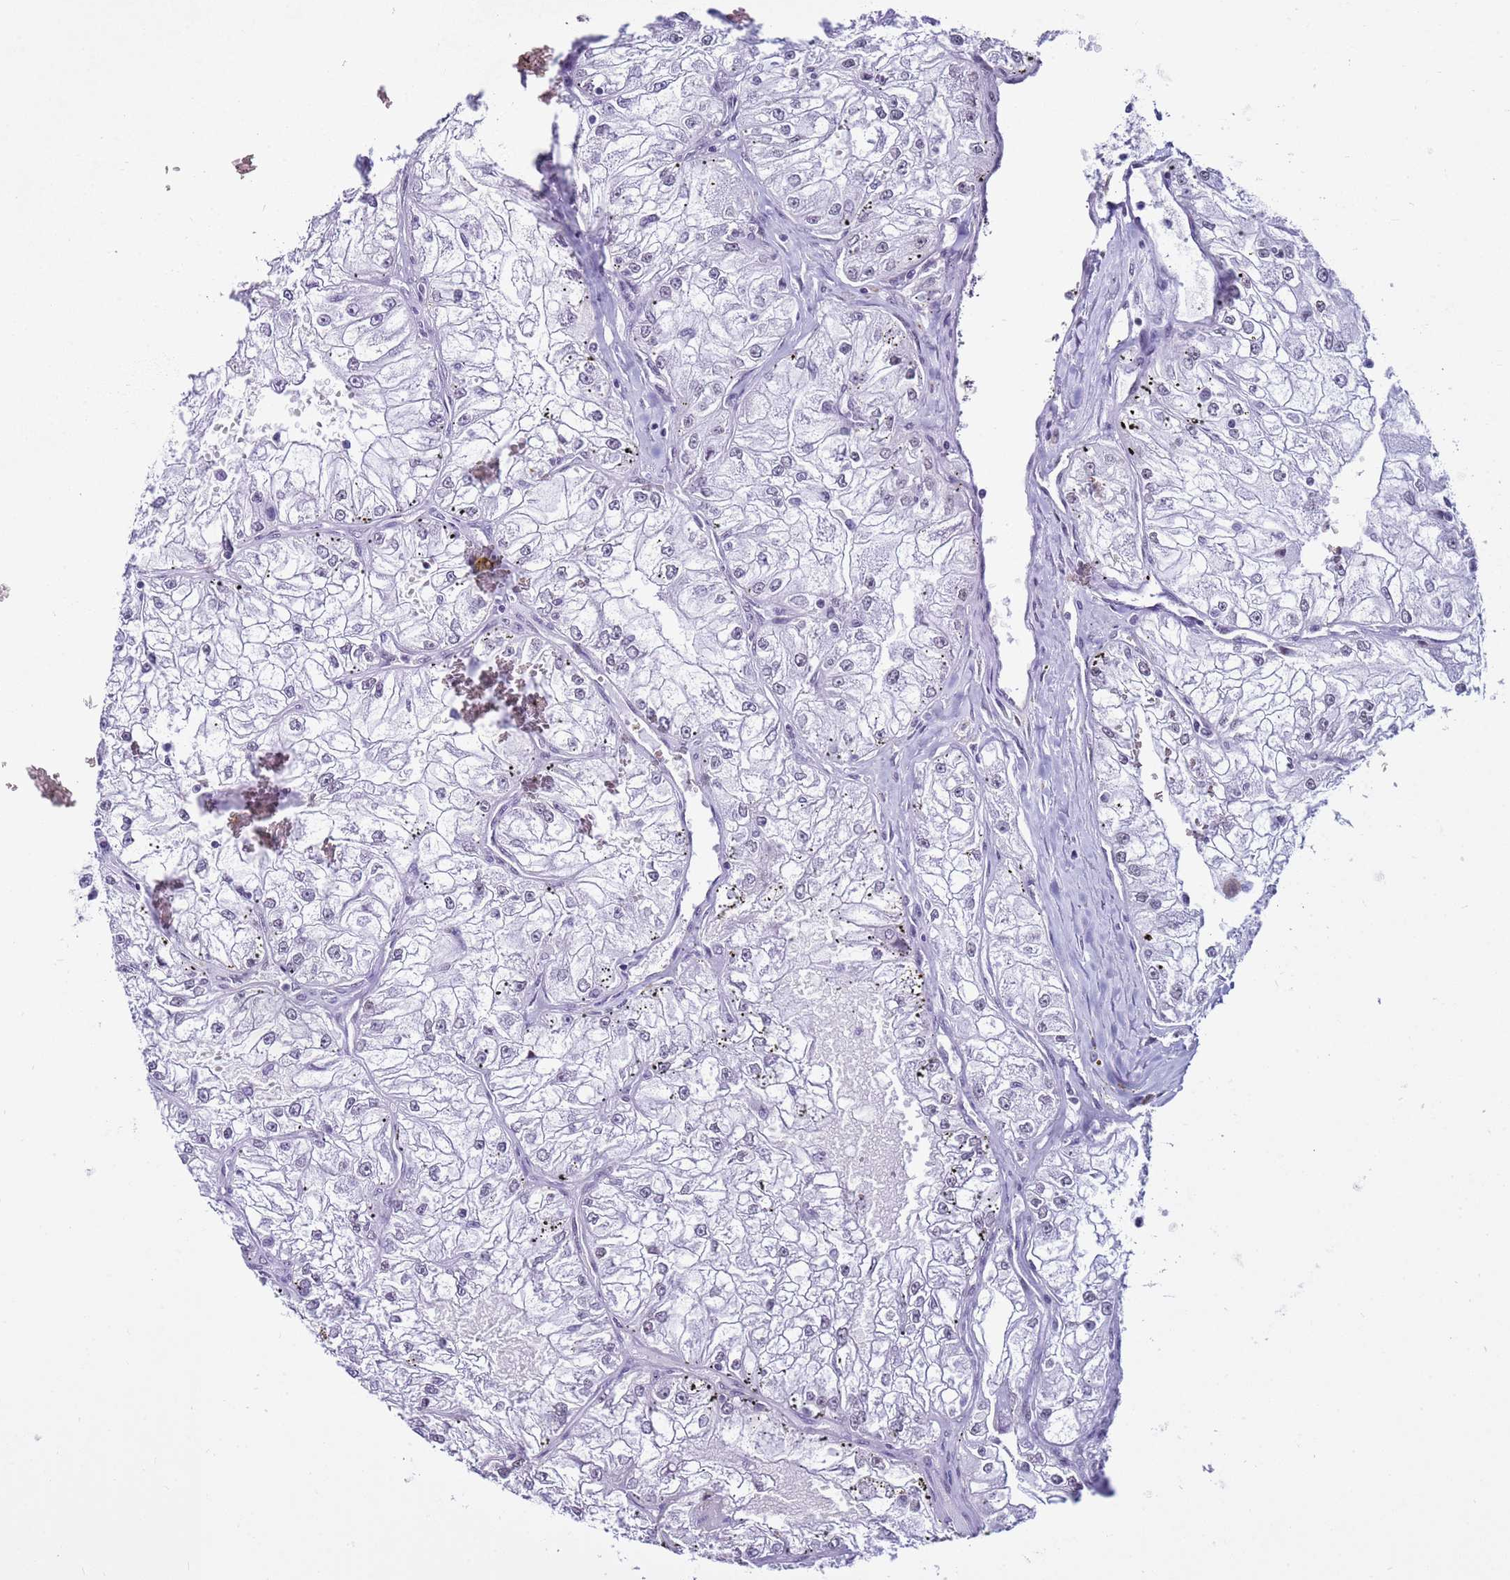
{"staining": {"intensity": "weak", "quantity": "25%-75%", "location": "nuclear"}, "tissue": "renal cancer", "cell_type": "Tumor cells", "image_type": "cancer", "snomed": [{"axis": "morphology", "description": "Adenocarcinoma, NOS"}, {"axis": "topography", "description": "Kidney"}], "caption": "Immunohistochemical staining of renal cancer (adenocarcinoma) reveals weak nuclear protein expression in about 25%-75% of tumor cells.", "gene": "DHX15", "patient": {"sex": "female", "age": 72}}